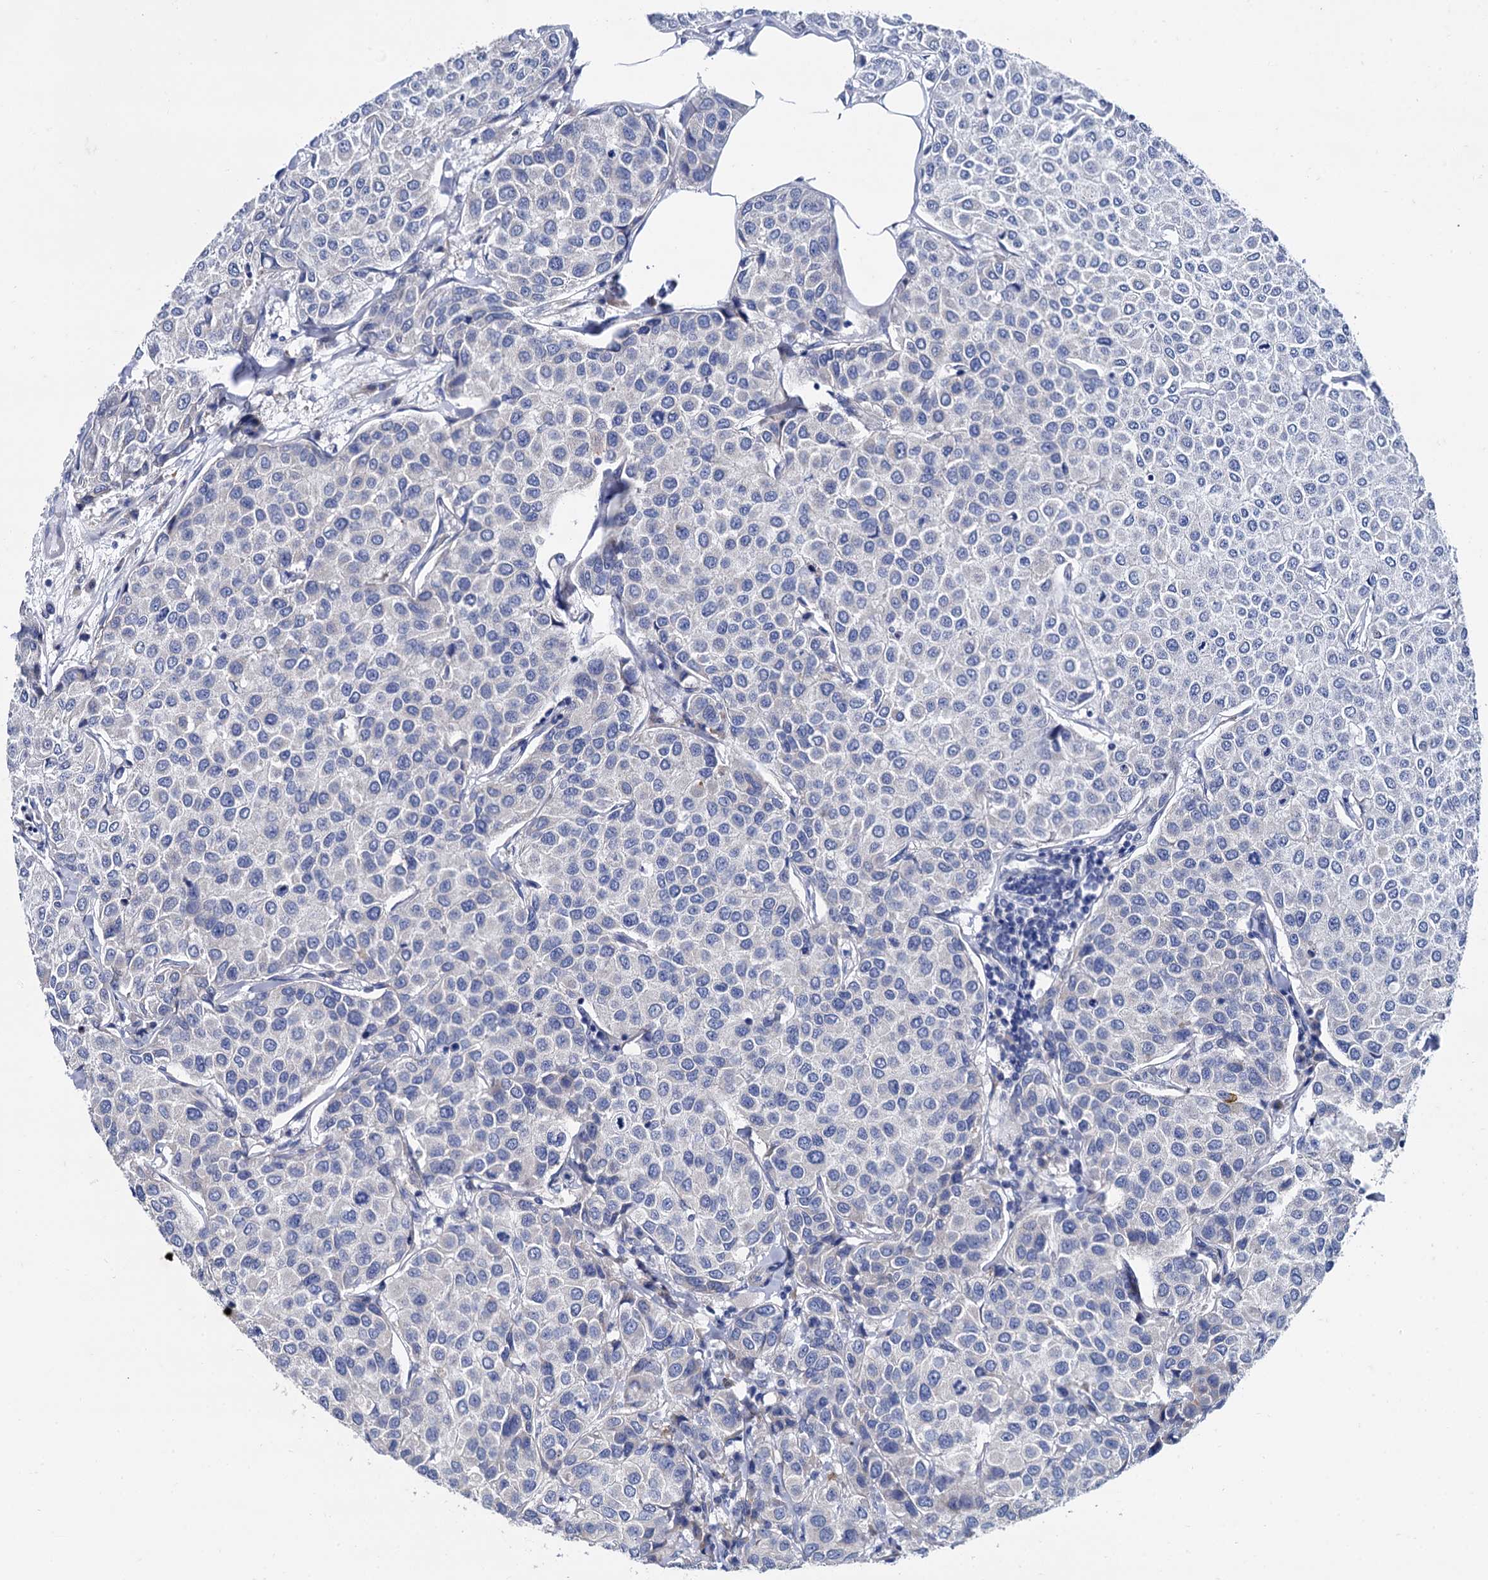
{"staining": {"intensity": "negative", "quantity": "none", "location": "none"}, "tissue": "breast cancer", "cell_type": "Tumor cells", "image_type": "cancer", "snomed": [{"axis": "morphology", "description": "Duct carcinoma"}, {"axis": "topography", "description": "Breast"}], "caption": "High power microscopy photomicrograph of an immunohistochemistry (IHC) image of breast cancer, revealing no significant expression in tumor cells.", "gene": "FOXR2", "patient": {"sex": "female", "age": 55}}